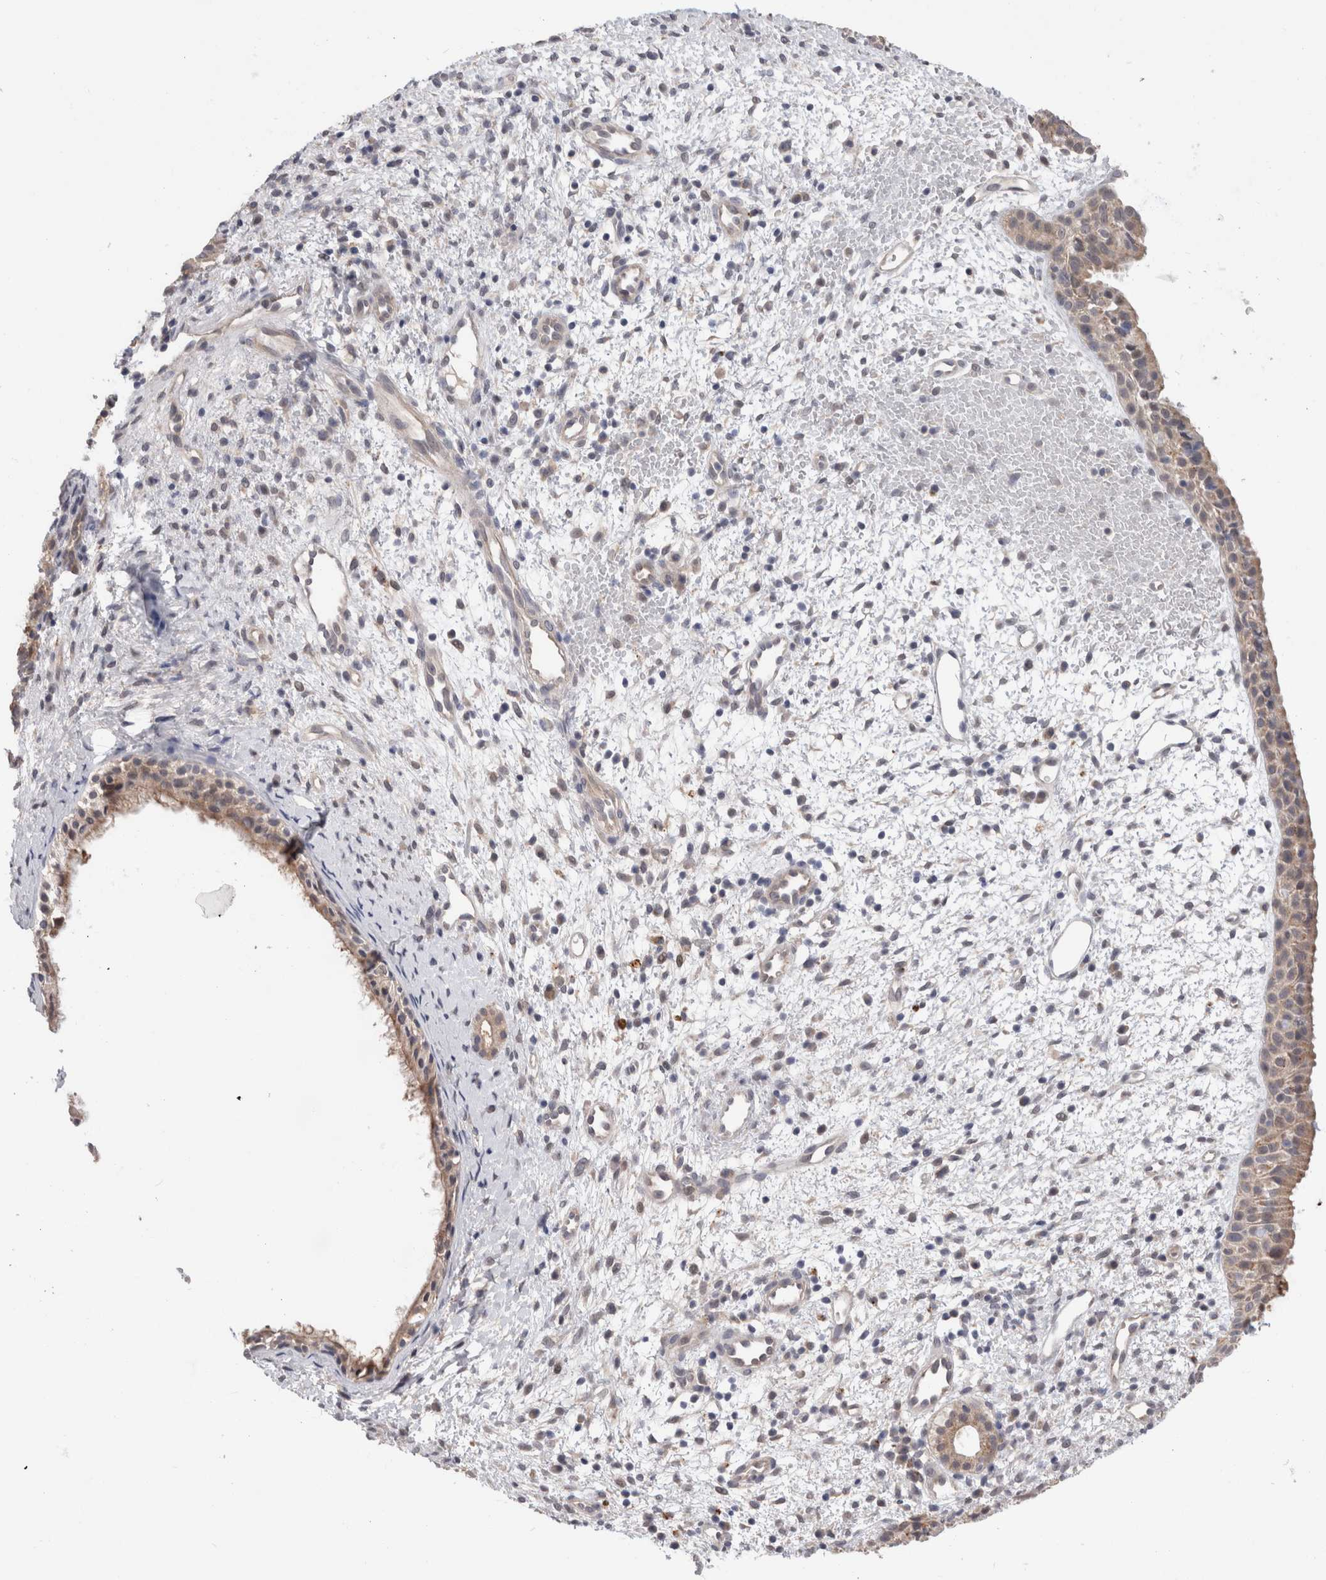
{"staining": {"intensity": "moderate", "quantity": ">75%", "location": "cytoplasmic/membranous"}, "tissue": "nasopharynx", "cell_type": "Respiratory epithelial cells", "image_type": "normal", "snomed": [{"axis": "morphology", "description": "Normal tissue, NOS"}, {"axis": "topography", "description": "Nasopharynx"}], "caption": "Protein staining by immunohistochemistry reveals moderate cytoplasmic/membranous positivity in about >75% of respiratory epithelial cells in normal nasopharynx.", "gene": "MRPL37", "patient": {"sex": "male", "age": 22}}